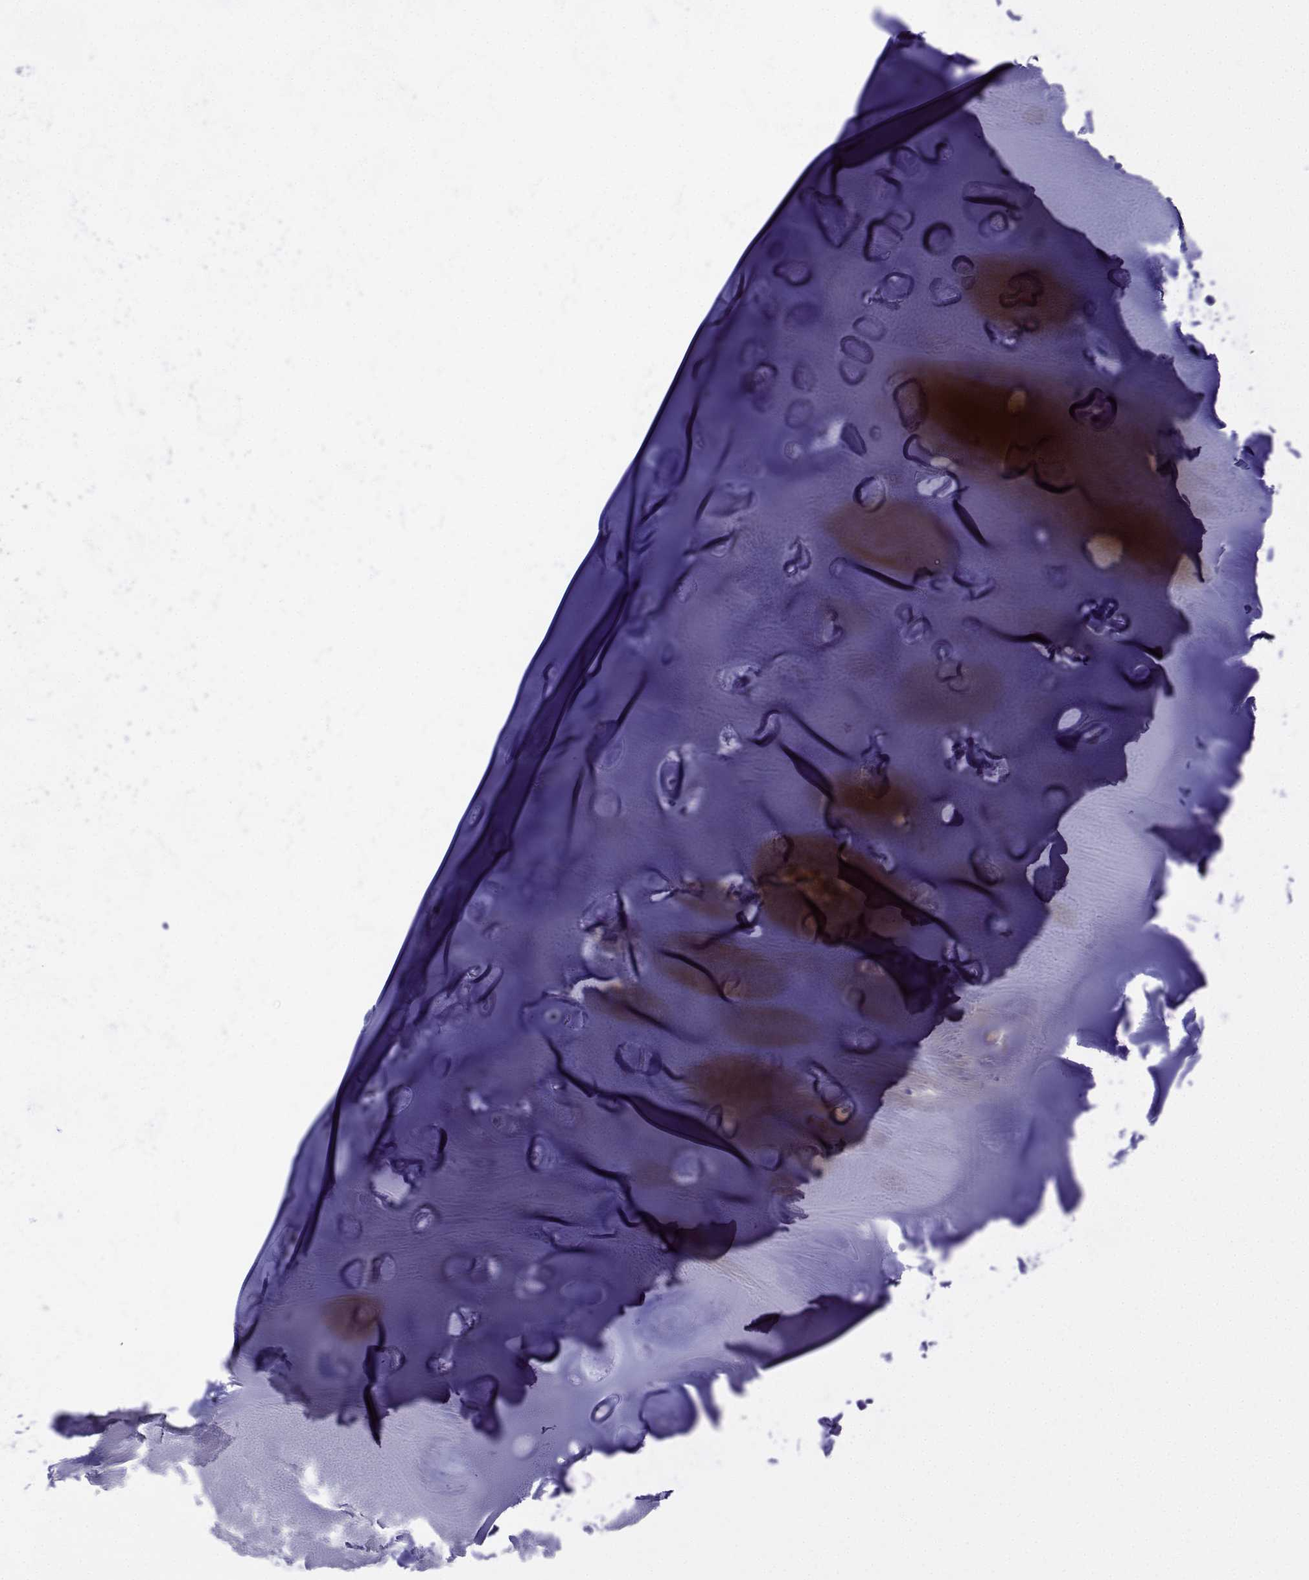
{"staining": {"intensity": "negative", "quantity": "none", "location": "none"}, "tissue": "adipose tissue", "cell_type": "Adipocytes", "image_type": "normal", "snomed": [{"axis": "morphology", "description": "Normal tissue, NOS"}, {"axis": "morphology", "description": "Squamous cell carcinoma, NOS"}, {"axis": "topography", "description": "Cartilage tissue"}, {"axis": "topography", "description": "Lung"}], "caption": "Adipose tissue stained for a protein using immunohistochemistry exhibits no staining adipocytes.", "gene": "KIF17", "patient": {"sex": "male", "age": 66}}